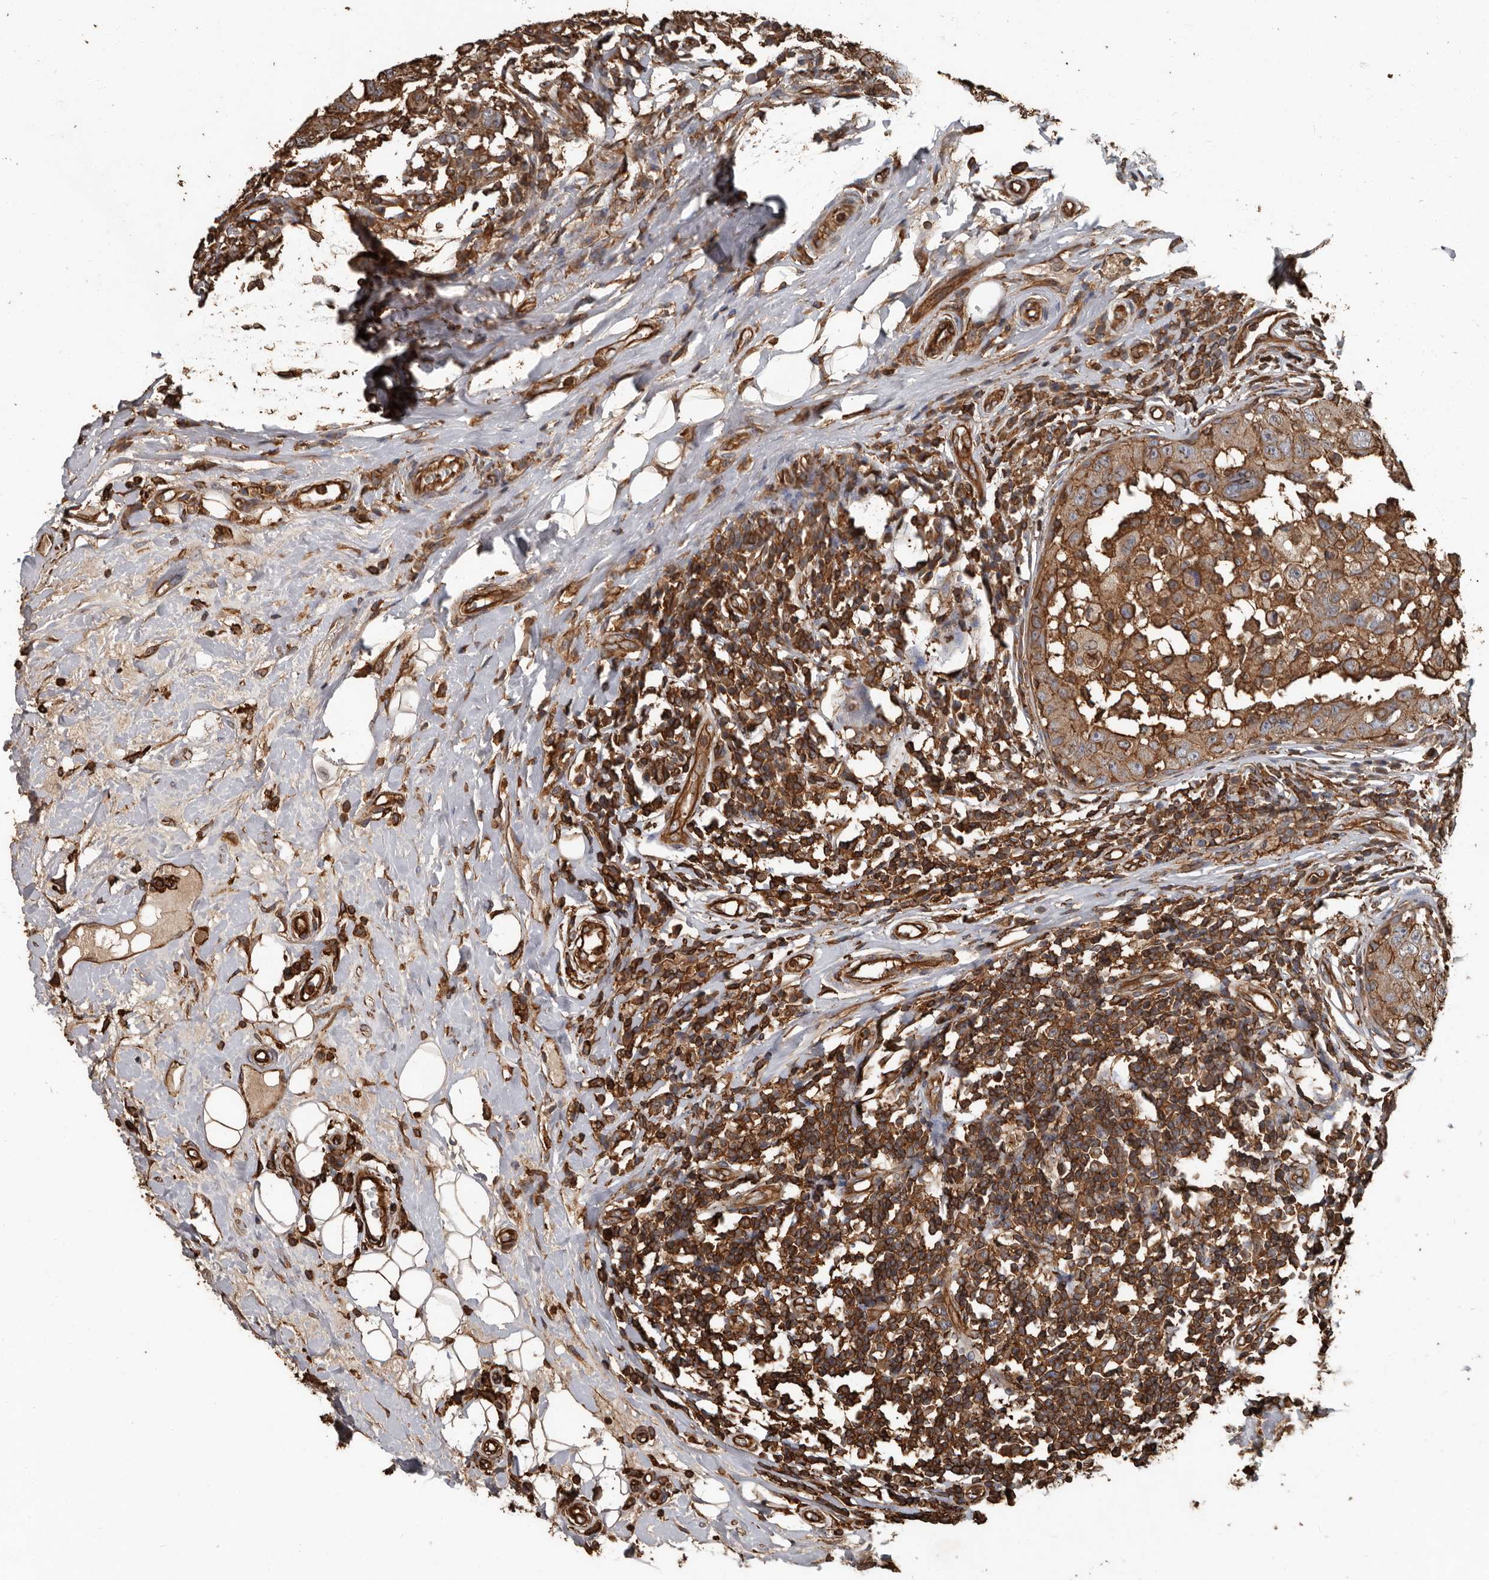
{"staining": {"intensity": "strong", "quantity": ">75%", "location": "cytoplasmic/membranous"}, "tissue": "breast cancer", "cell_type": "Tumor cells", "image_type": "cancer", "snomed": [{"axis": "morphology", "description": "Duct carcinoma"}, {"axis": "topography", "description": "Breast"}], "caption": "Immunohistochemical staining of human breast cancer (intraductal carcinoma) exhibits high levels of strong cytoplasmic/membranous protein positivity in about >75% of tumor cells.", "gene": "DENND6B", "patient": {"sex": "female", "age": 27}}